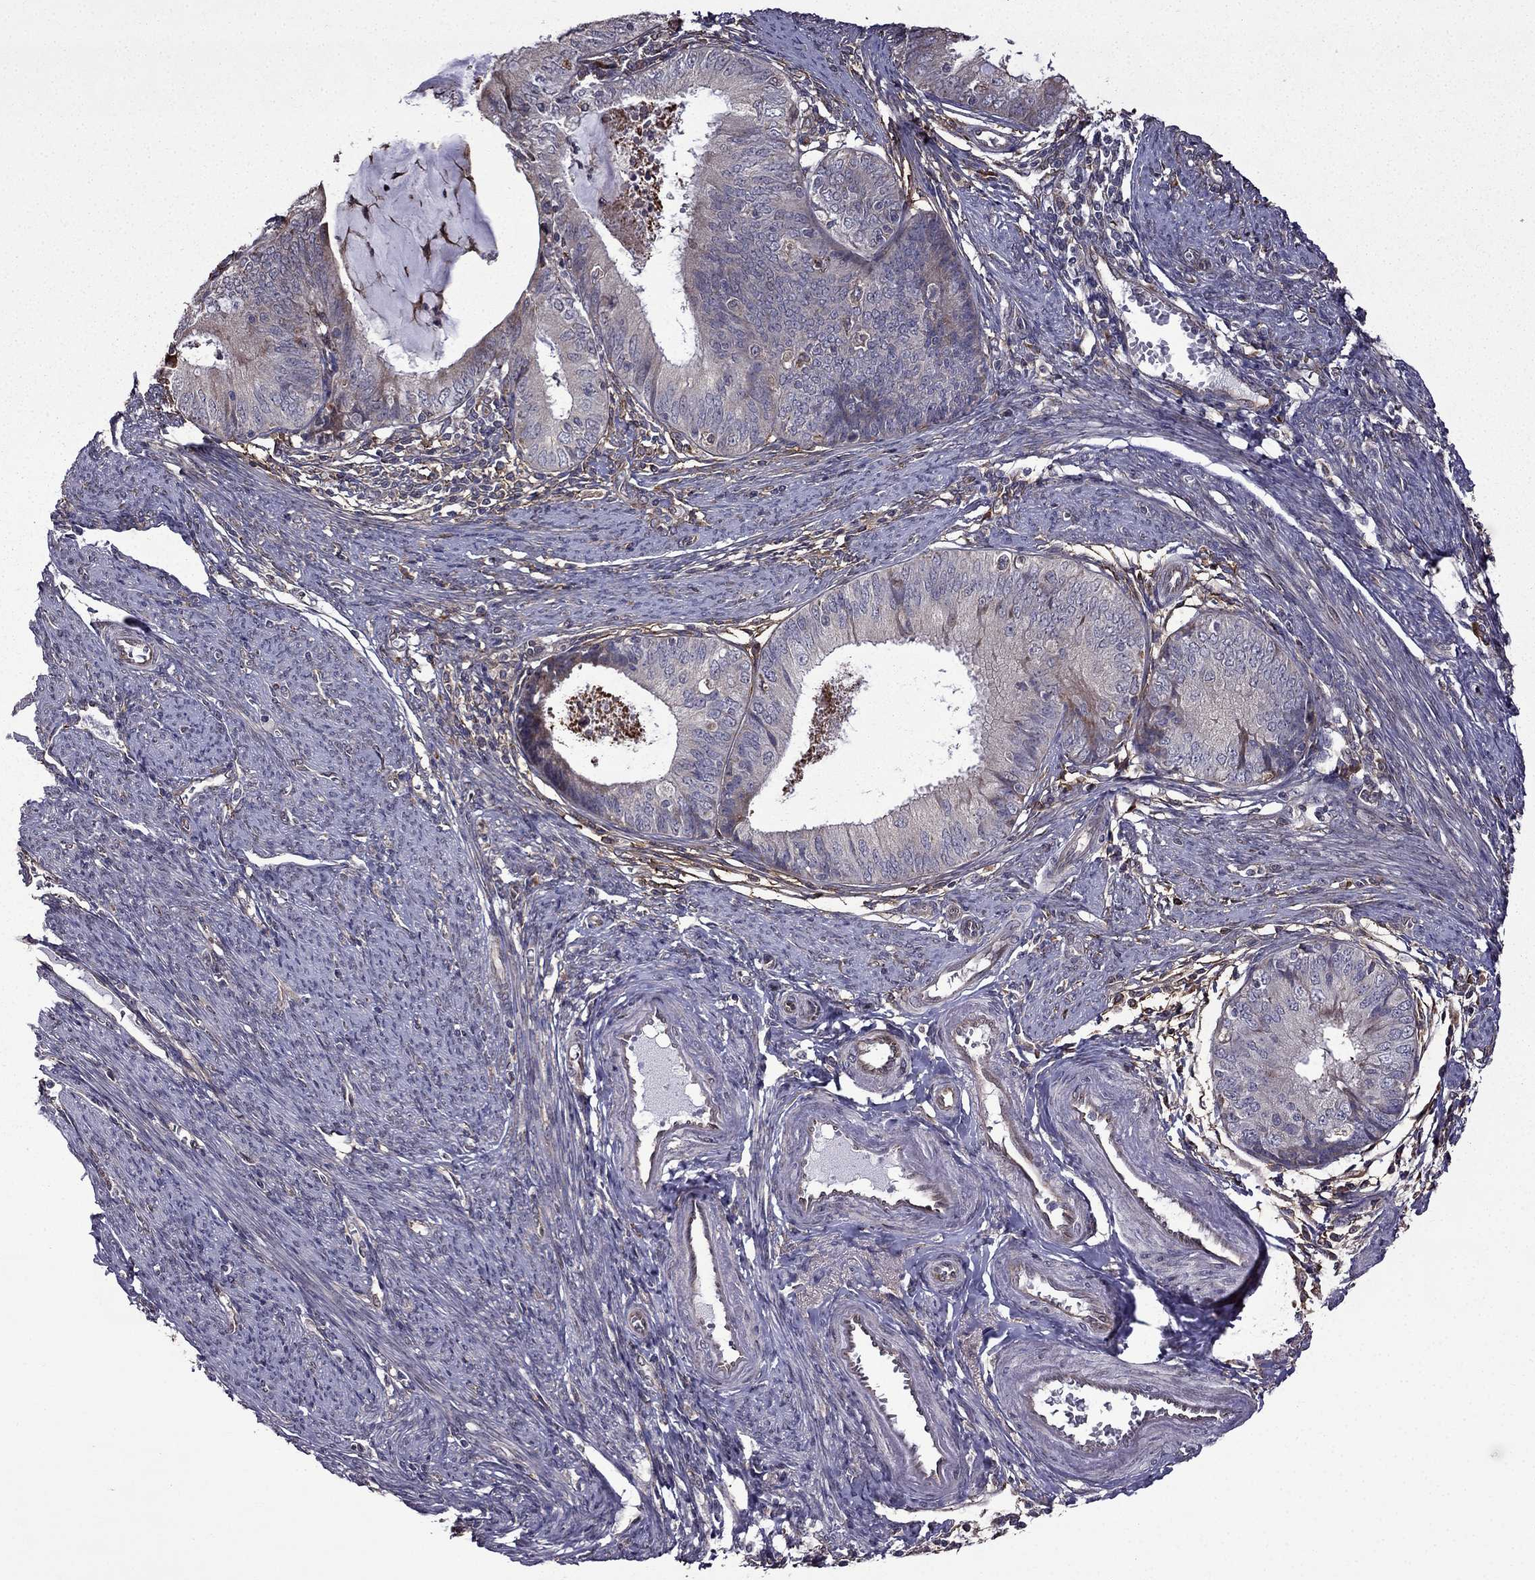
{"staining": {"intensity": "weak", "quantity": "<25%", "location": "cytoplasmic/membranous"}, "tissue": "endometrial cancer", "cell_type": "Tumor cells", "image_type": "cancer", "snomed": [{"axis": "morphology", "description": "Adenocarcinoma, NOS"}, {"axis": "topography", "description": "Endometrium"}], "caption": "Tumor cells show no significant staining in endometrial adenocarcinoma.", "gene": "IKBIP", "patient": {"sex": "female", "age": 57}}